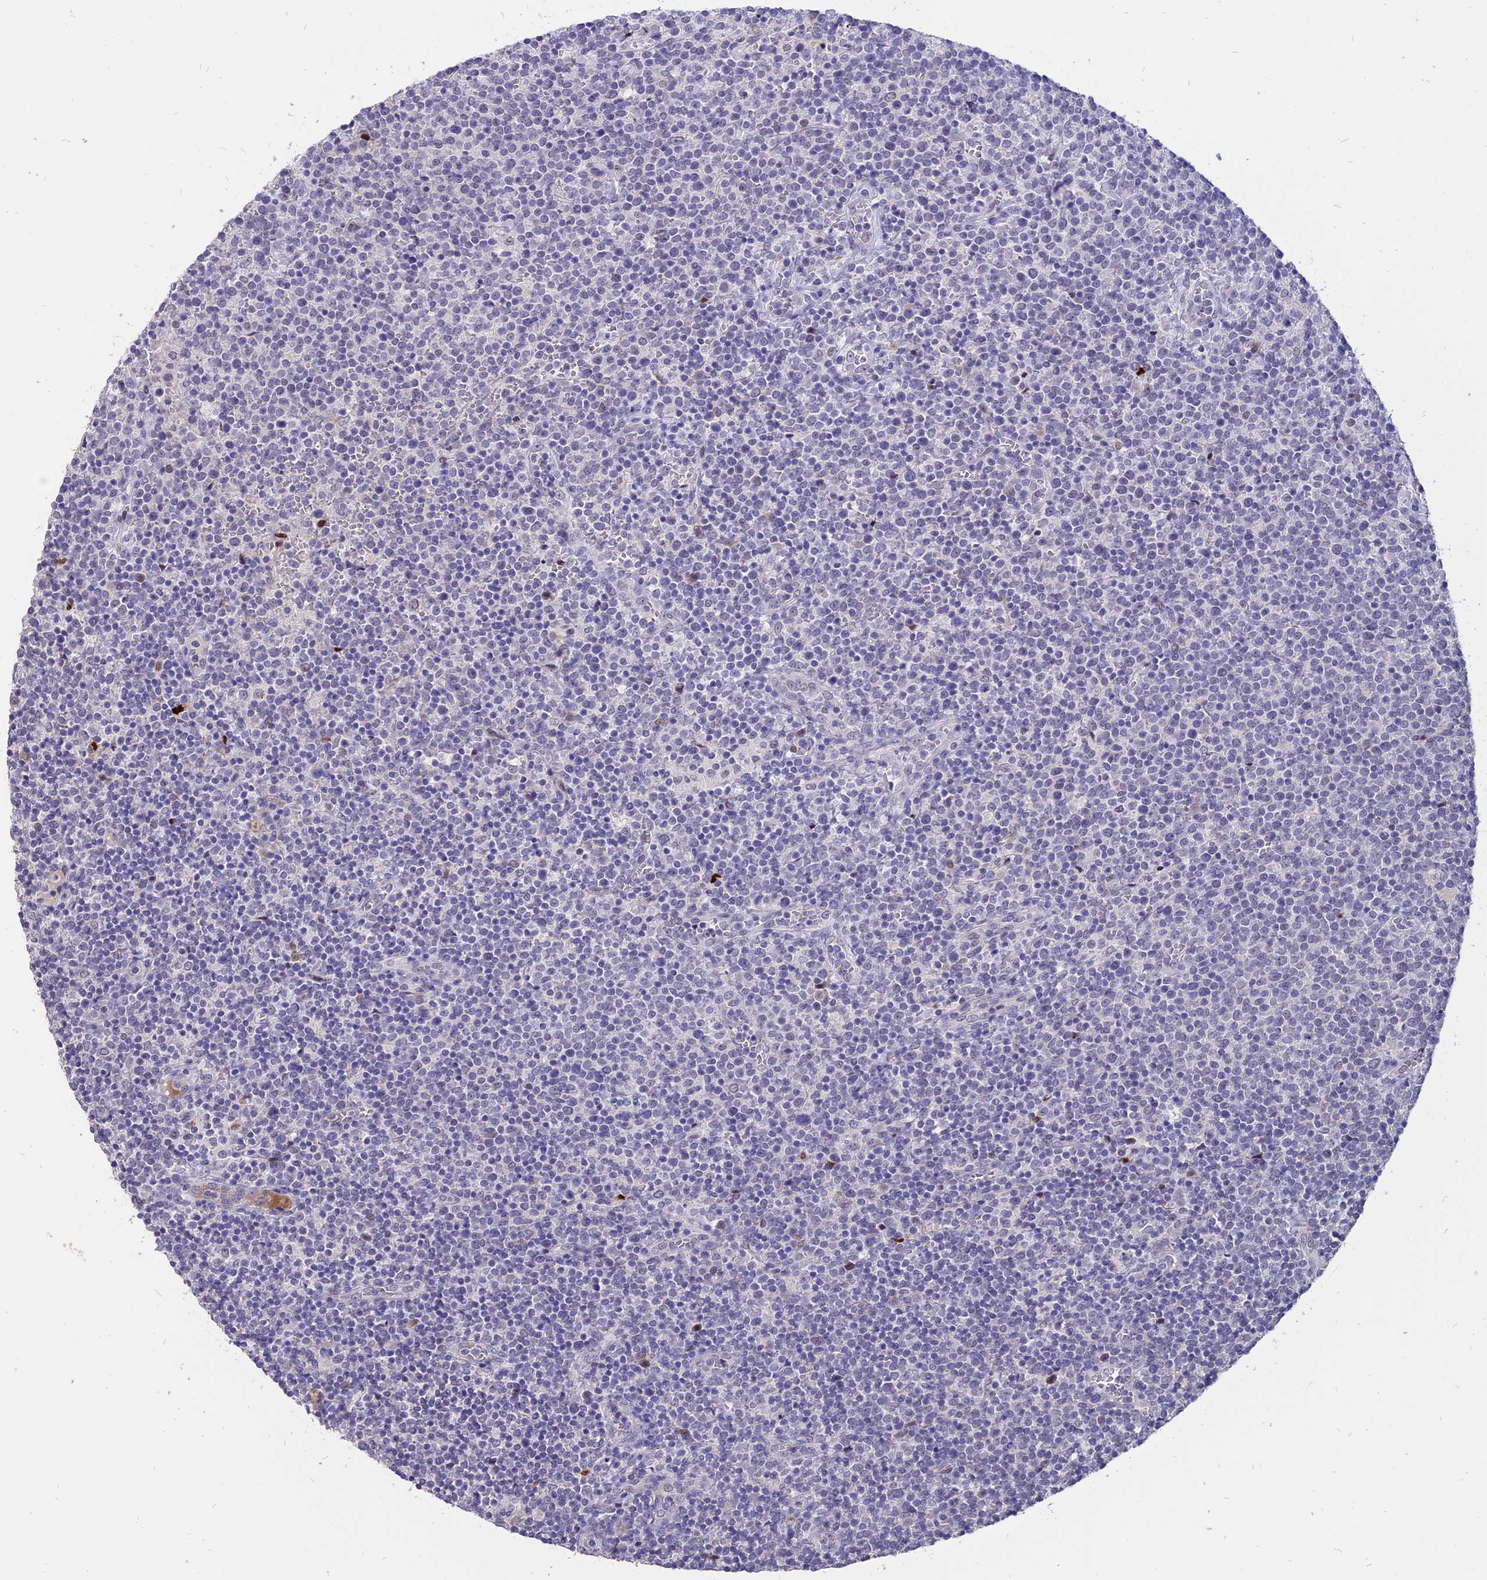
{"staining": {"intensity": "negative", "quantity": "none", "location": "none"}, "tissue": "lymphoma", "cell_type": "Tumor cells", "image_type": "cancer", "snomed": [{"axis": "morphology", "description": "Malignant lymphoma, non-Hodgkin's type, High grade"}, {"axis": "topography", "description": "Lymph node"}], "caption": "Immunohistochemistry (IHC) of lymphoma exhibits no positivity in tumor cells.", "gene": "TMEM263", "patient": {"sex": "male", "age": 61}}